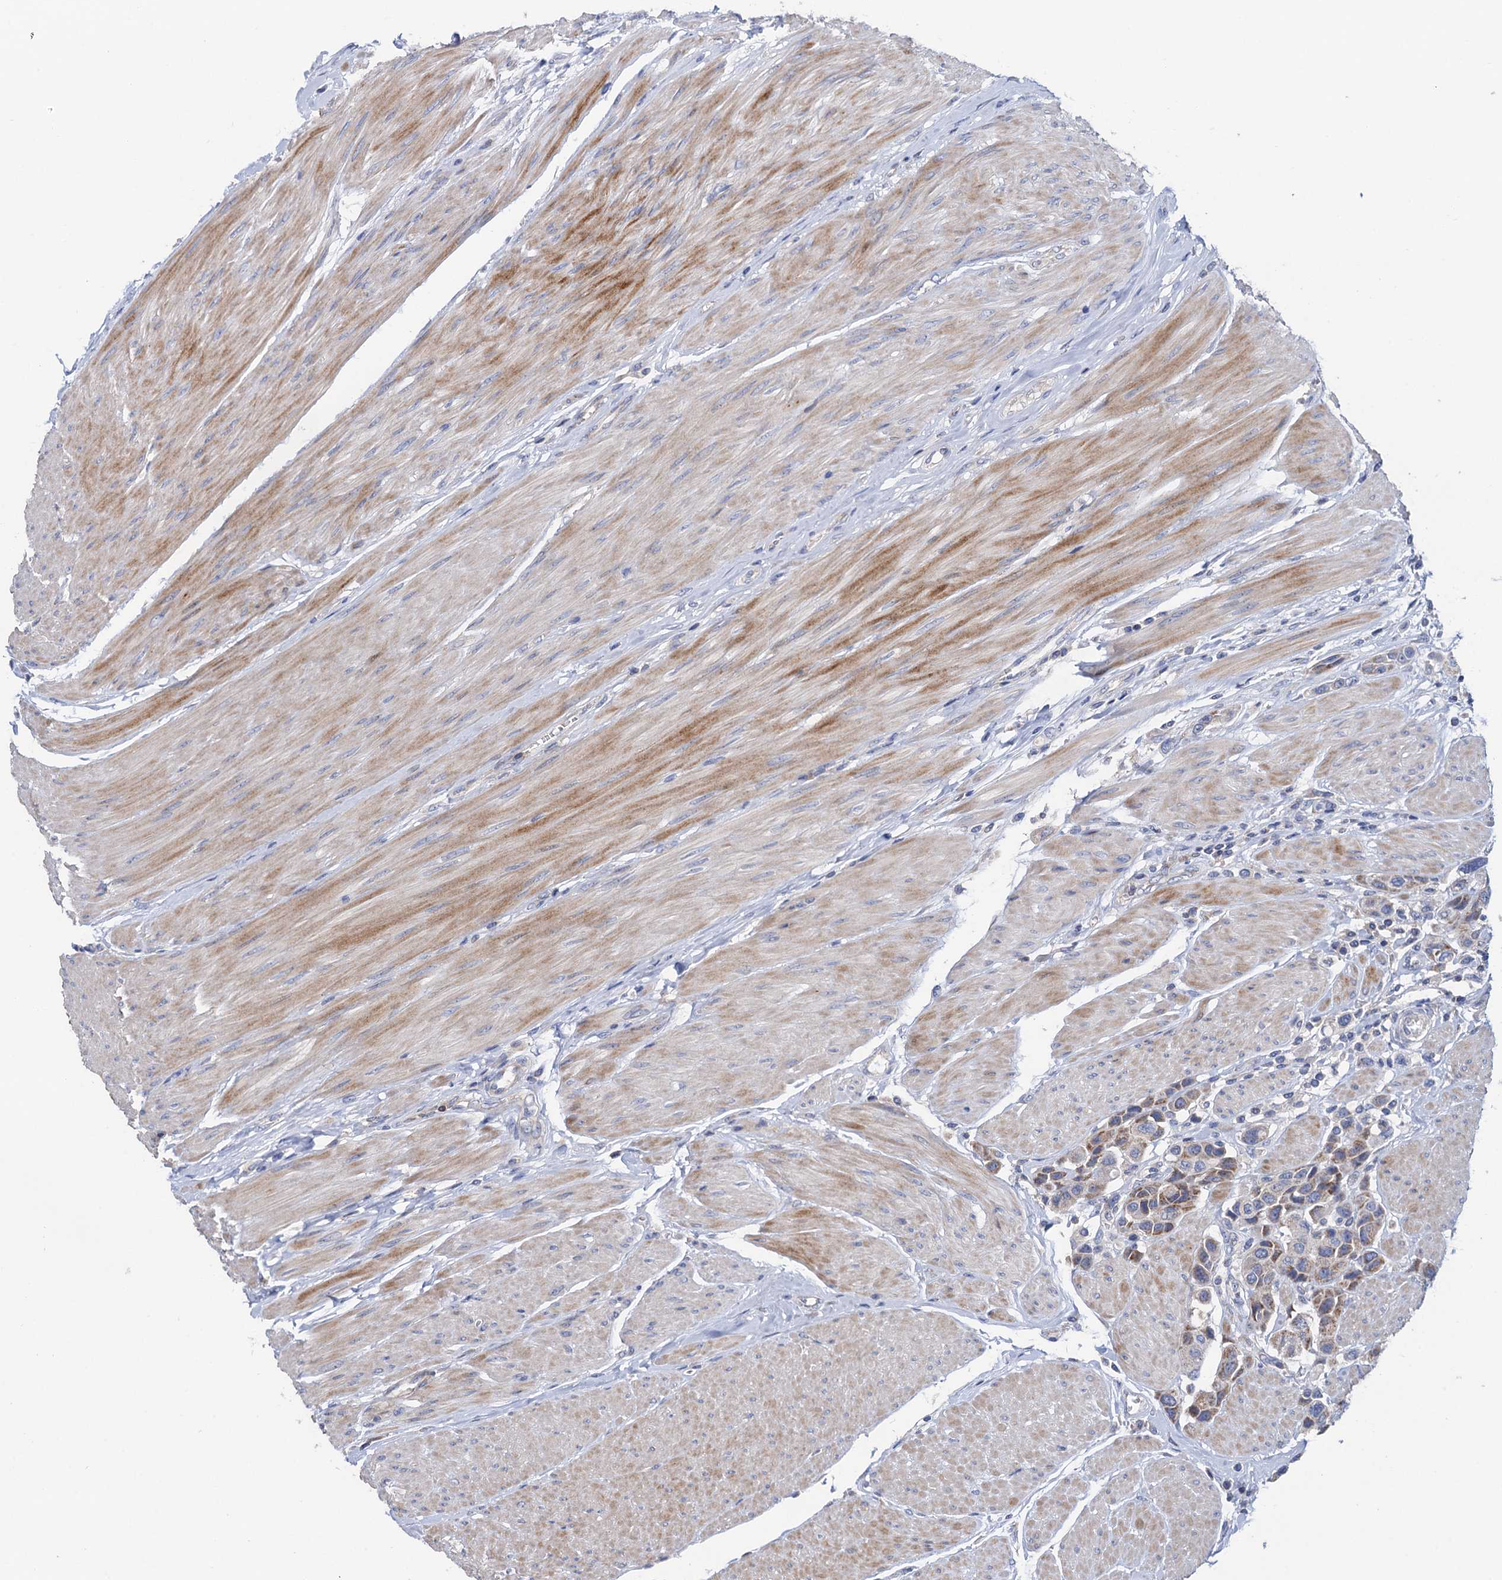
{"staining": {"intensity": "weak", "quantity": ">75%", "location": "cytoplasmic/membranous"}, "tissue": "urothelial cancer", "cell_type": "Tumor cells", "image_type": "cancer", "snomed": [{"axis": "morphology", "description": "Urothelial carcinoma, High grade"}, {"axis": "topography", "description": "Urinary bladder"}], "caption": "Immunohistochemistry (IHC) of urothelial cancer demonstrates low levels of weak cytoplasmic/membranous expression in about >75% of tumor cells.", "gene": "MRPL48", "patient": {"sex": "male", "age": 50}}